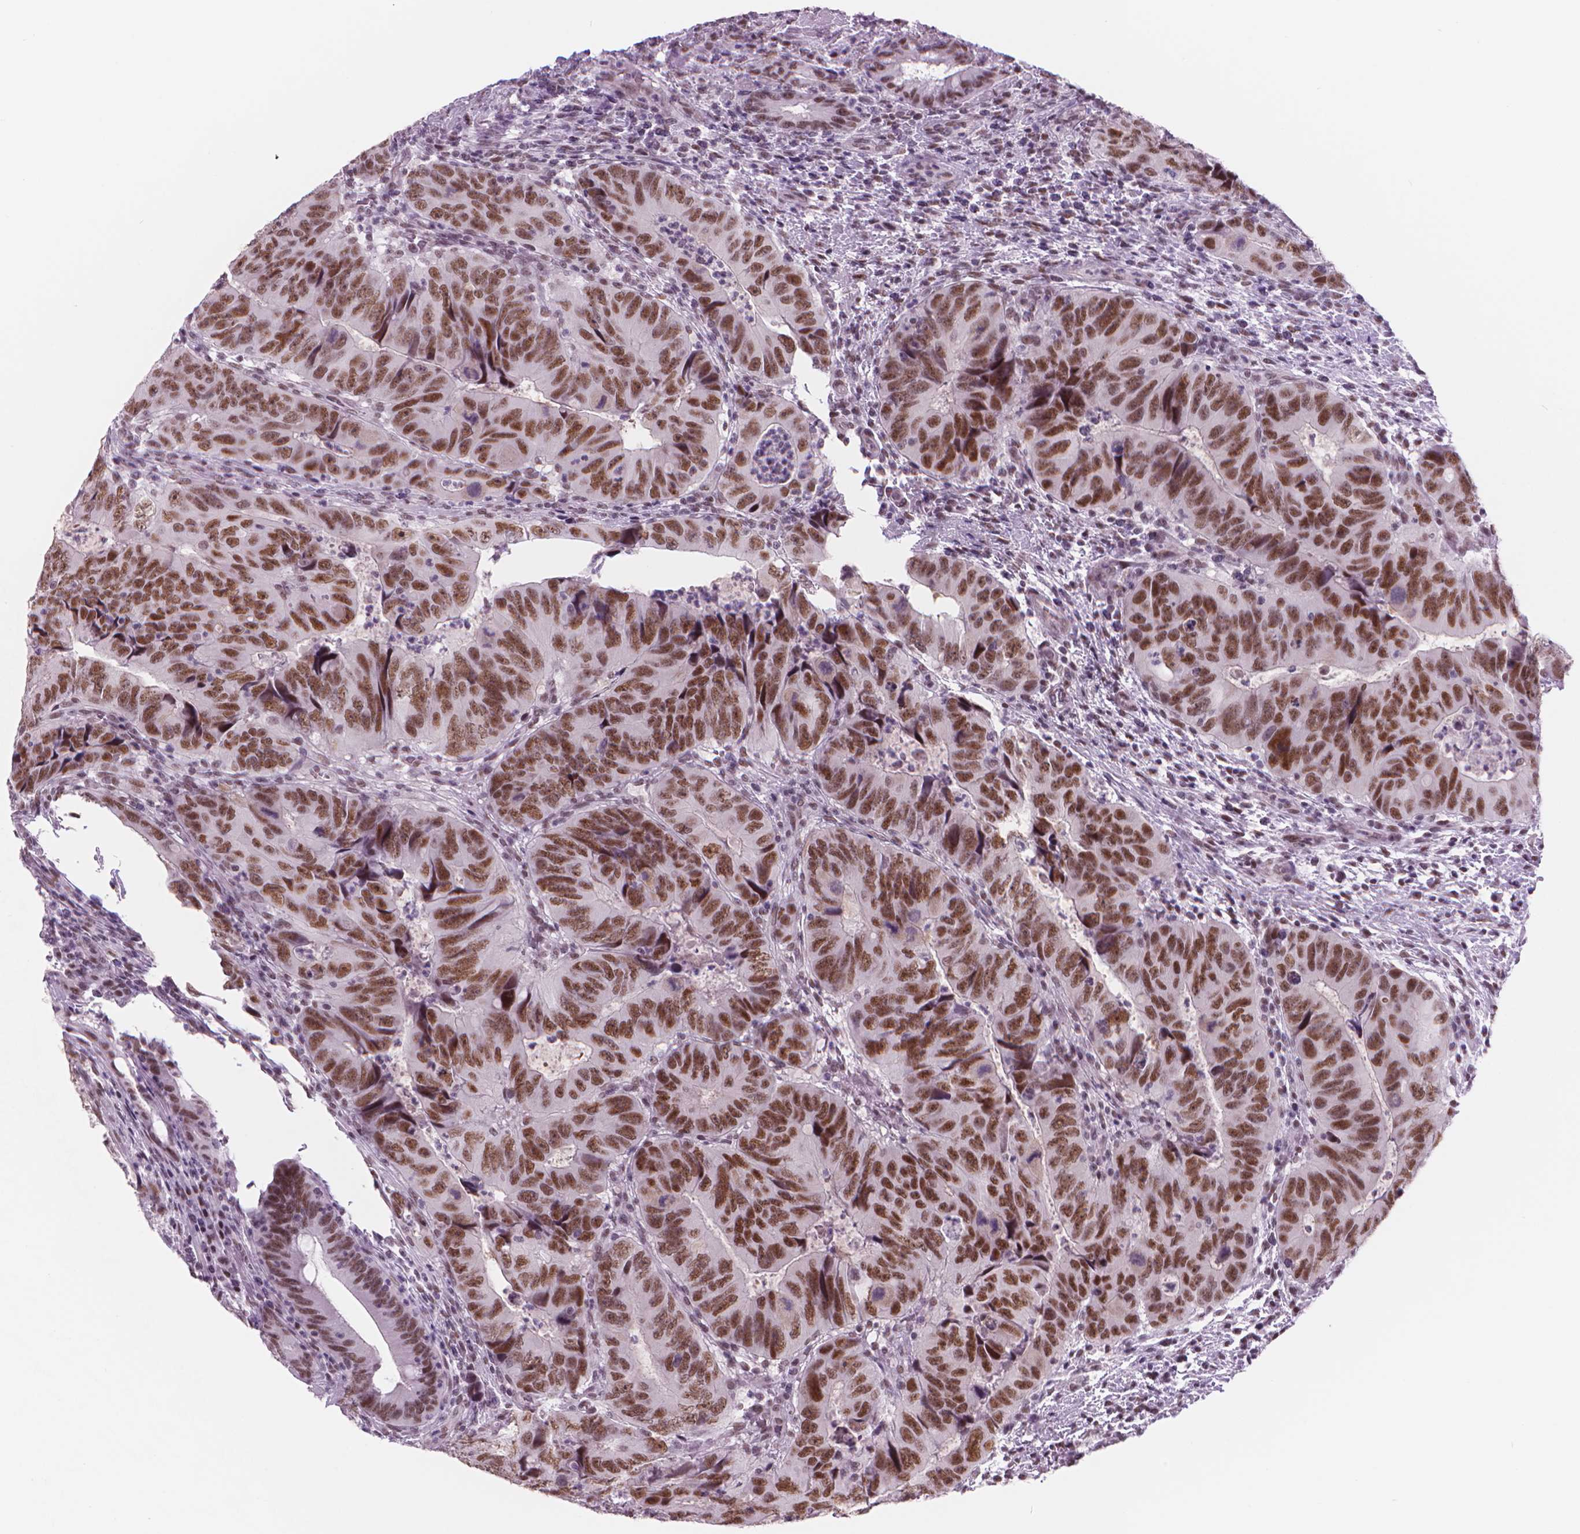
{"staining": {"intensity": "moderate", "quantity": ">75%", "location": "nuclear"}, "tissue": "colorectal cancer", "cell_type": "Tumor cells", "image_type": "cancer", "snomed": [{"axis": "morphology", "description": "Adenocarcinoma, NOS"}, {"axis": "topography", "description": "Colon"}], "caption": "A photomicrograph showing moderate nuclear positivity in approximately >75% of tumor cells in colorectal adenocarcinoma, as visualized by brown immunohistochemical staining.", "gene": "POLR3D", "patient": {"sex": "male", "age": 79}}